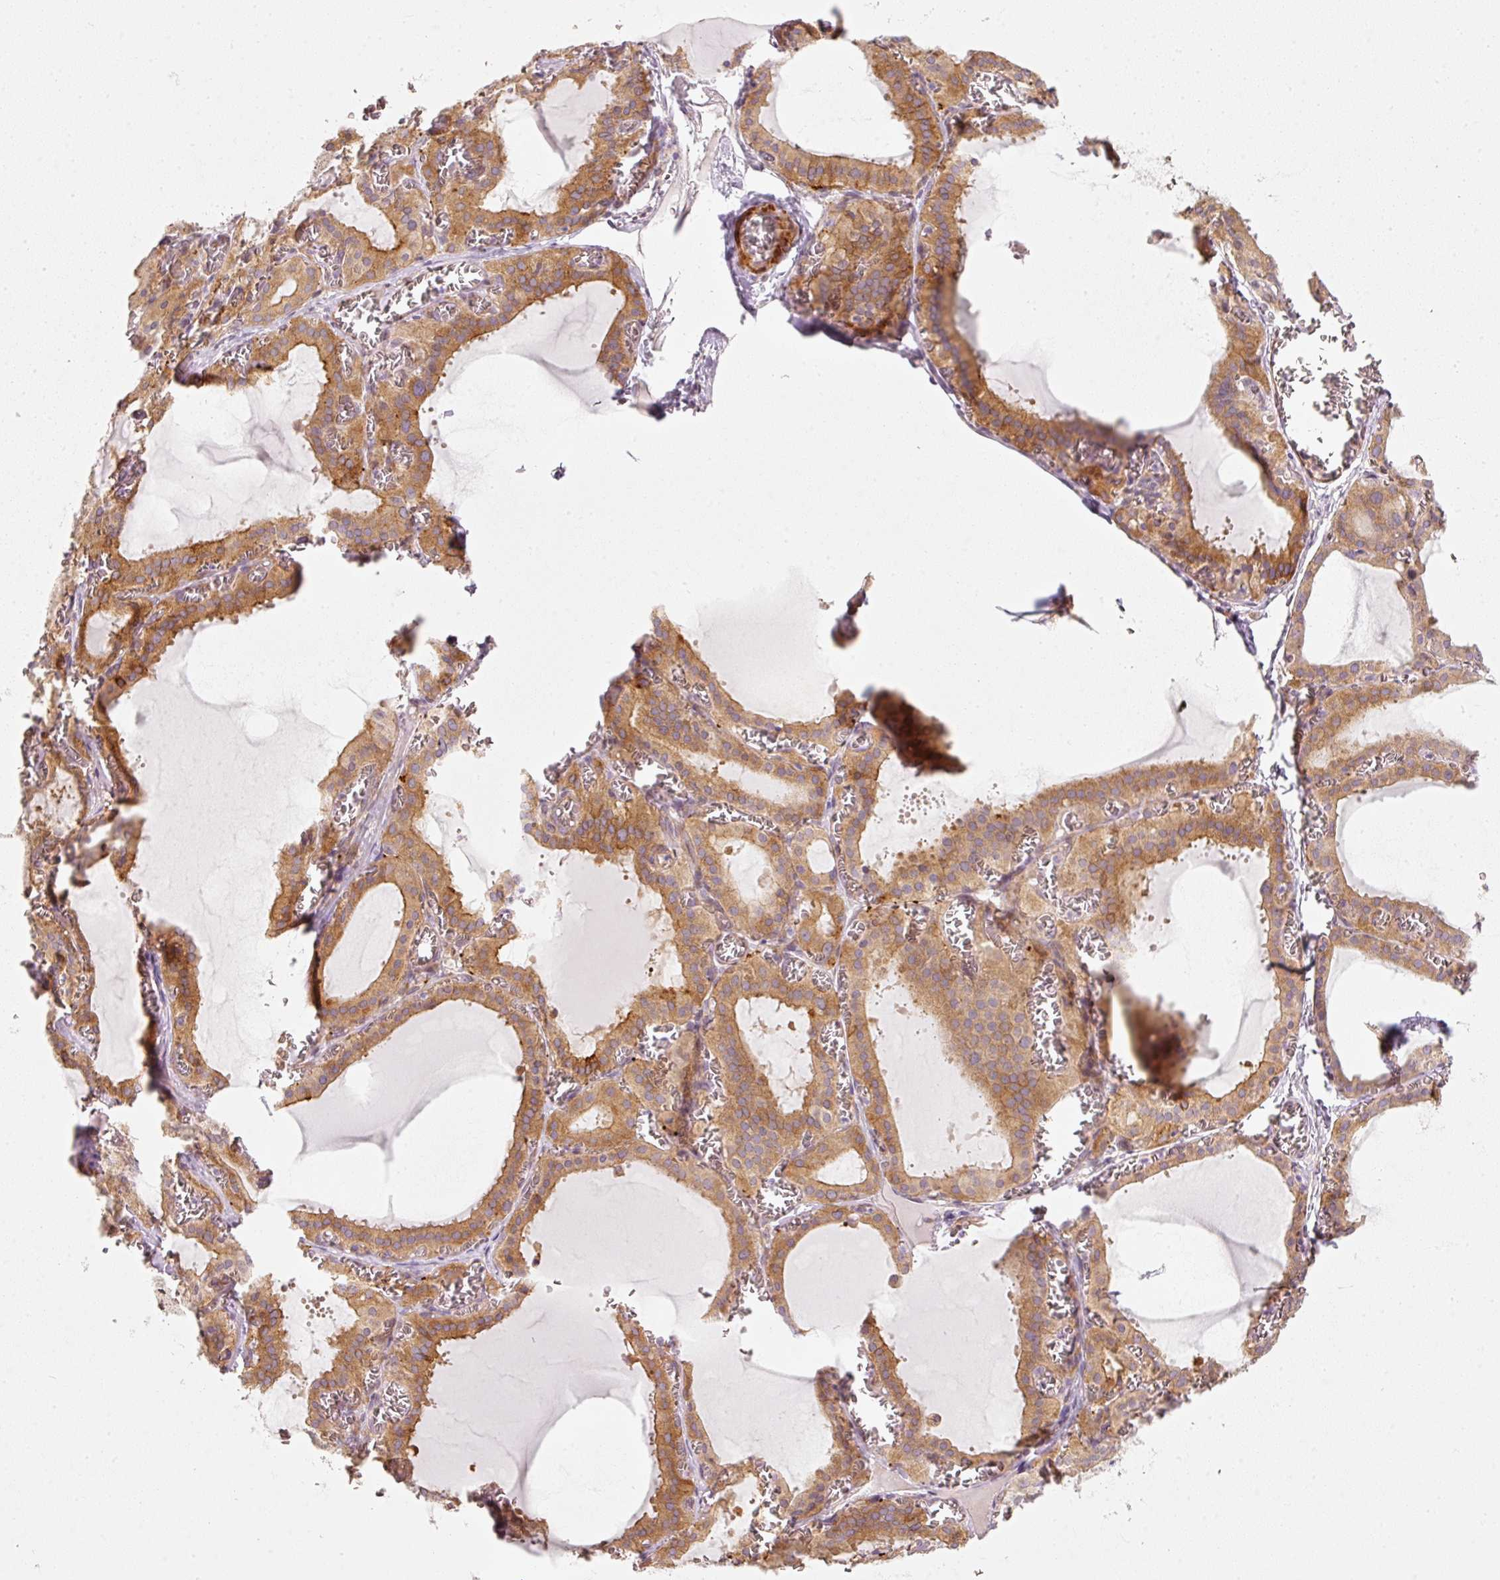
{"staining": {"intensity": "strong", "quantity": ">75%", "location": "cytoplasmic/membranous"}, "tissue": "thyroid gland", "cell_type": "Glandular cells", "image_type": "normal", "snomed": [{"axis": "morphology", "description": "Normal tissue, NOS"}, {"axis": "topography", "description": "Thyroid gland"}], "caption": "IHC micrograph of normal thyroid gland stained for a protein (brown), which shows high levels of strong cytoplasmic/membranous expression in approximately >75% of glandular cells.", "gene": "KCNQ1", "patient": {"sex": "female", "age": 30}}